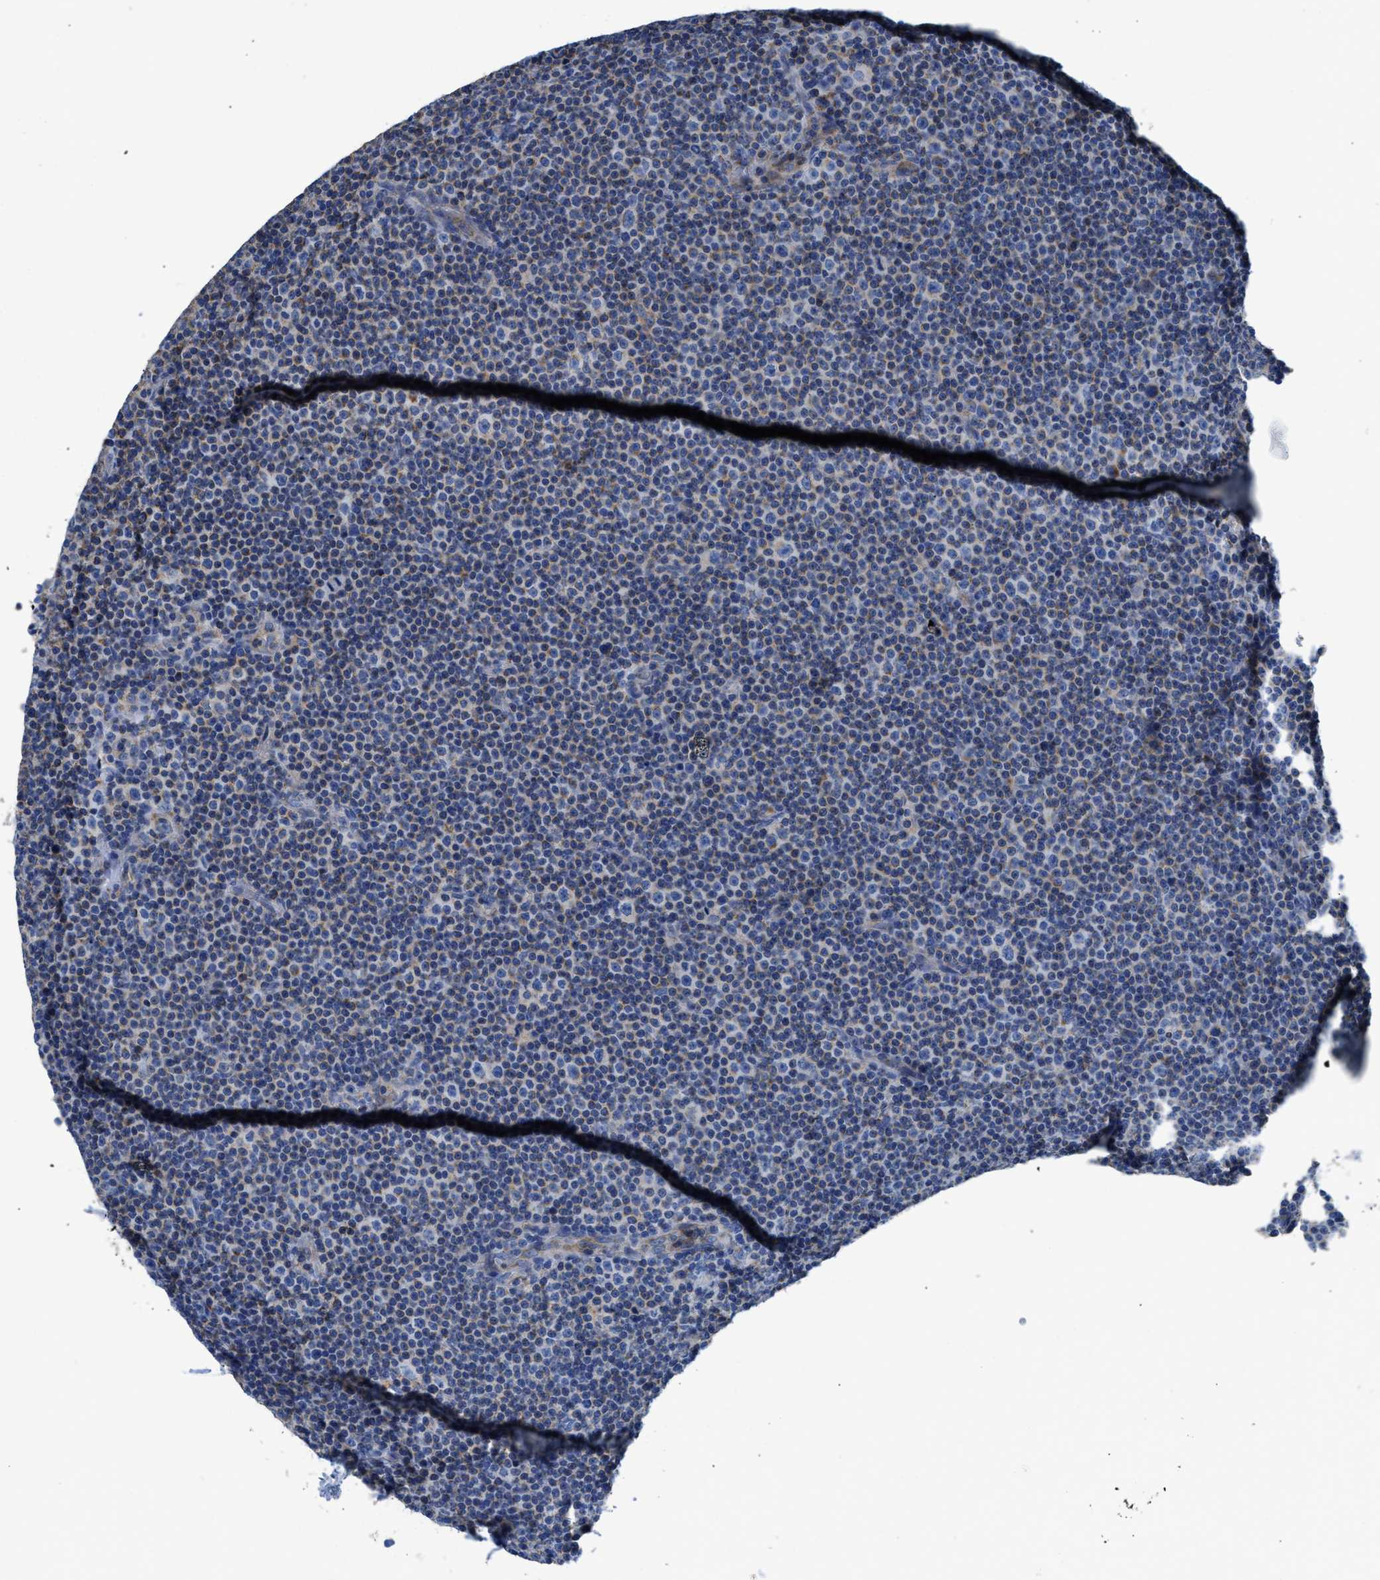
{"staining": {"intensity": "weak", "quantity": "25%-75%", "location": "cytoplasmic/membranous"}, "tissue": "lymphoma", "cell_type": "Tumor cells", "image_type": "cancer", "snomed": [{"axis": "morphology", "description": "Malignant lymphoma, non-Hodgkin's type, Low grade"}, {"axis": "topography", "description": "Lymph node"}], "caption": "Immunohistochemical staining of human lymphoma demonstrates weak cytoplasmic/membranous protein staining in about 25%-75% of tumor cells.", "gene": "SLC25A13", "patient": {"sex": "female", "age": 67}}